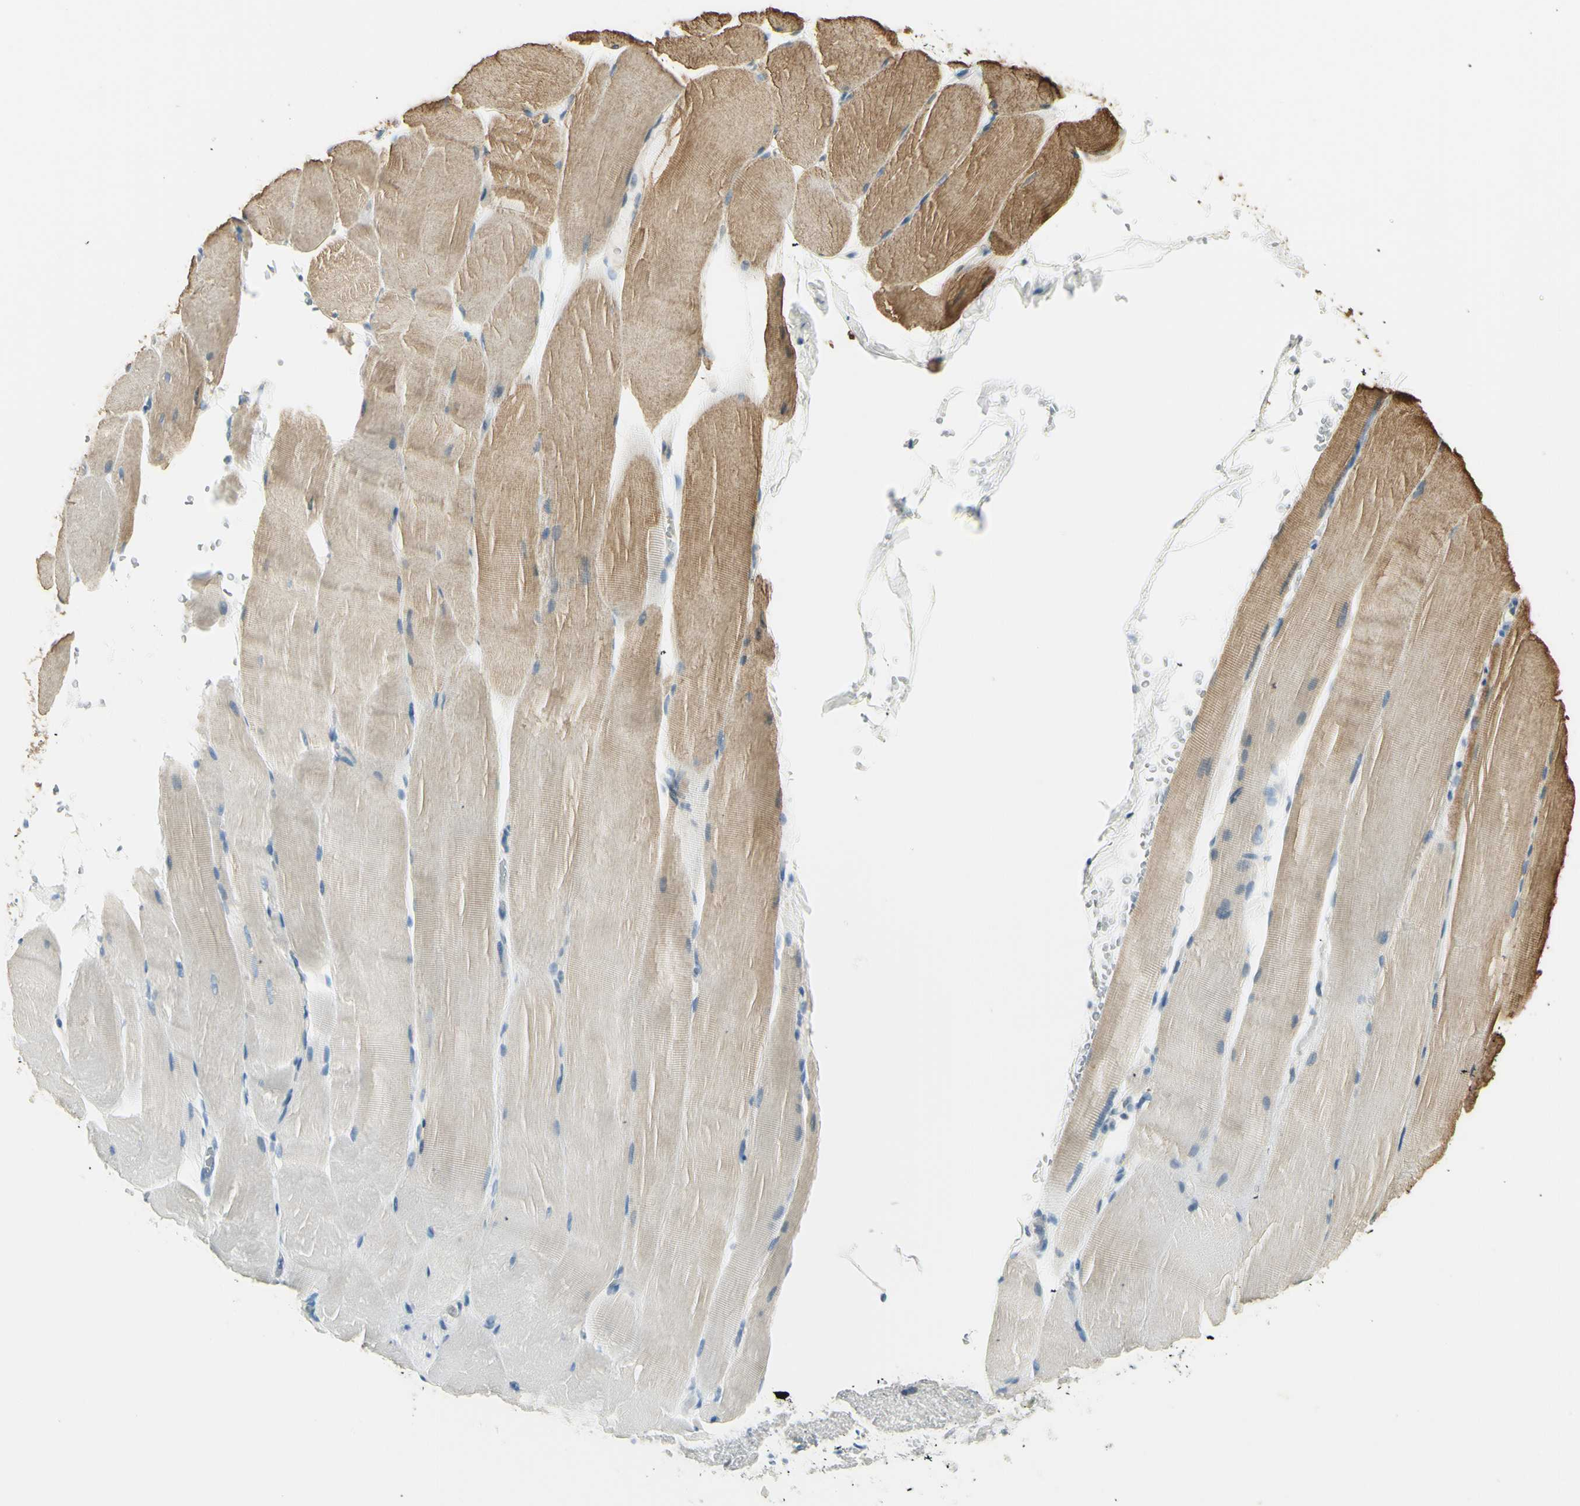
{"staining": {"intensity": "moderate", "quantity": "<25%", "location": "cytoplasmic/membranous"}, "tissue": "skeletal muscle", "cell_type": "Myocytes", "image_type": "normal", "snomed": [{"axis": "morphology", "description": "Normal tissue, NOS"}, {"axis": "topography", "description": "Skeletal muscle"}, {"axis": "topography", "description": "Parathyroid gland"}], "caption": "An IHC histopathology image of unremarkable tissue is shown. Protein staining in brown highlights moderate cytoplasmic/membranous positivity in skeletal muscle within myocytes. (Brightfield microscopy of DAB IHC at high magnification).", "gene": "IGDCC4", "patient": {"sex": "female", "age": 37}}